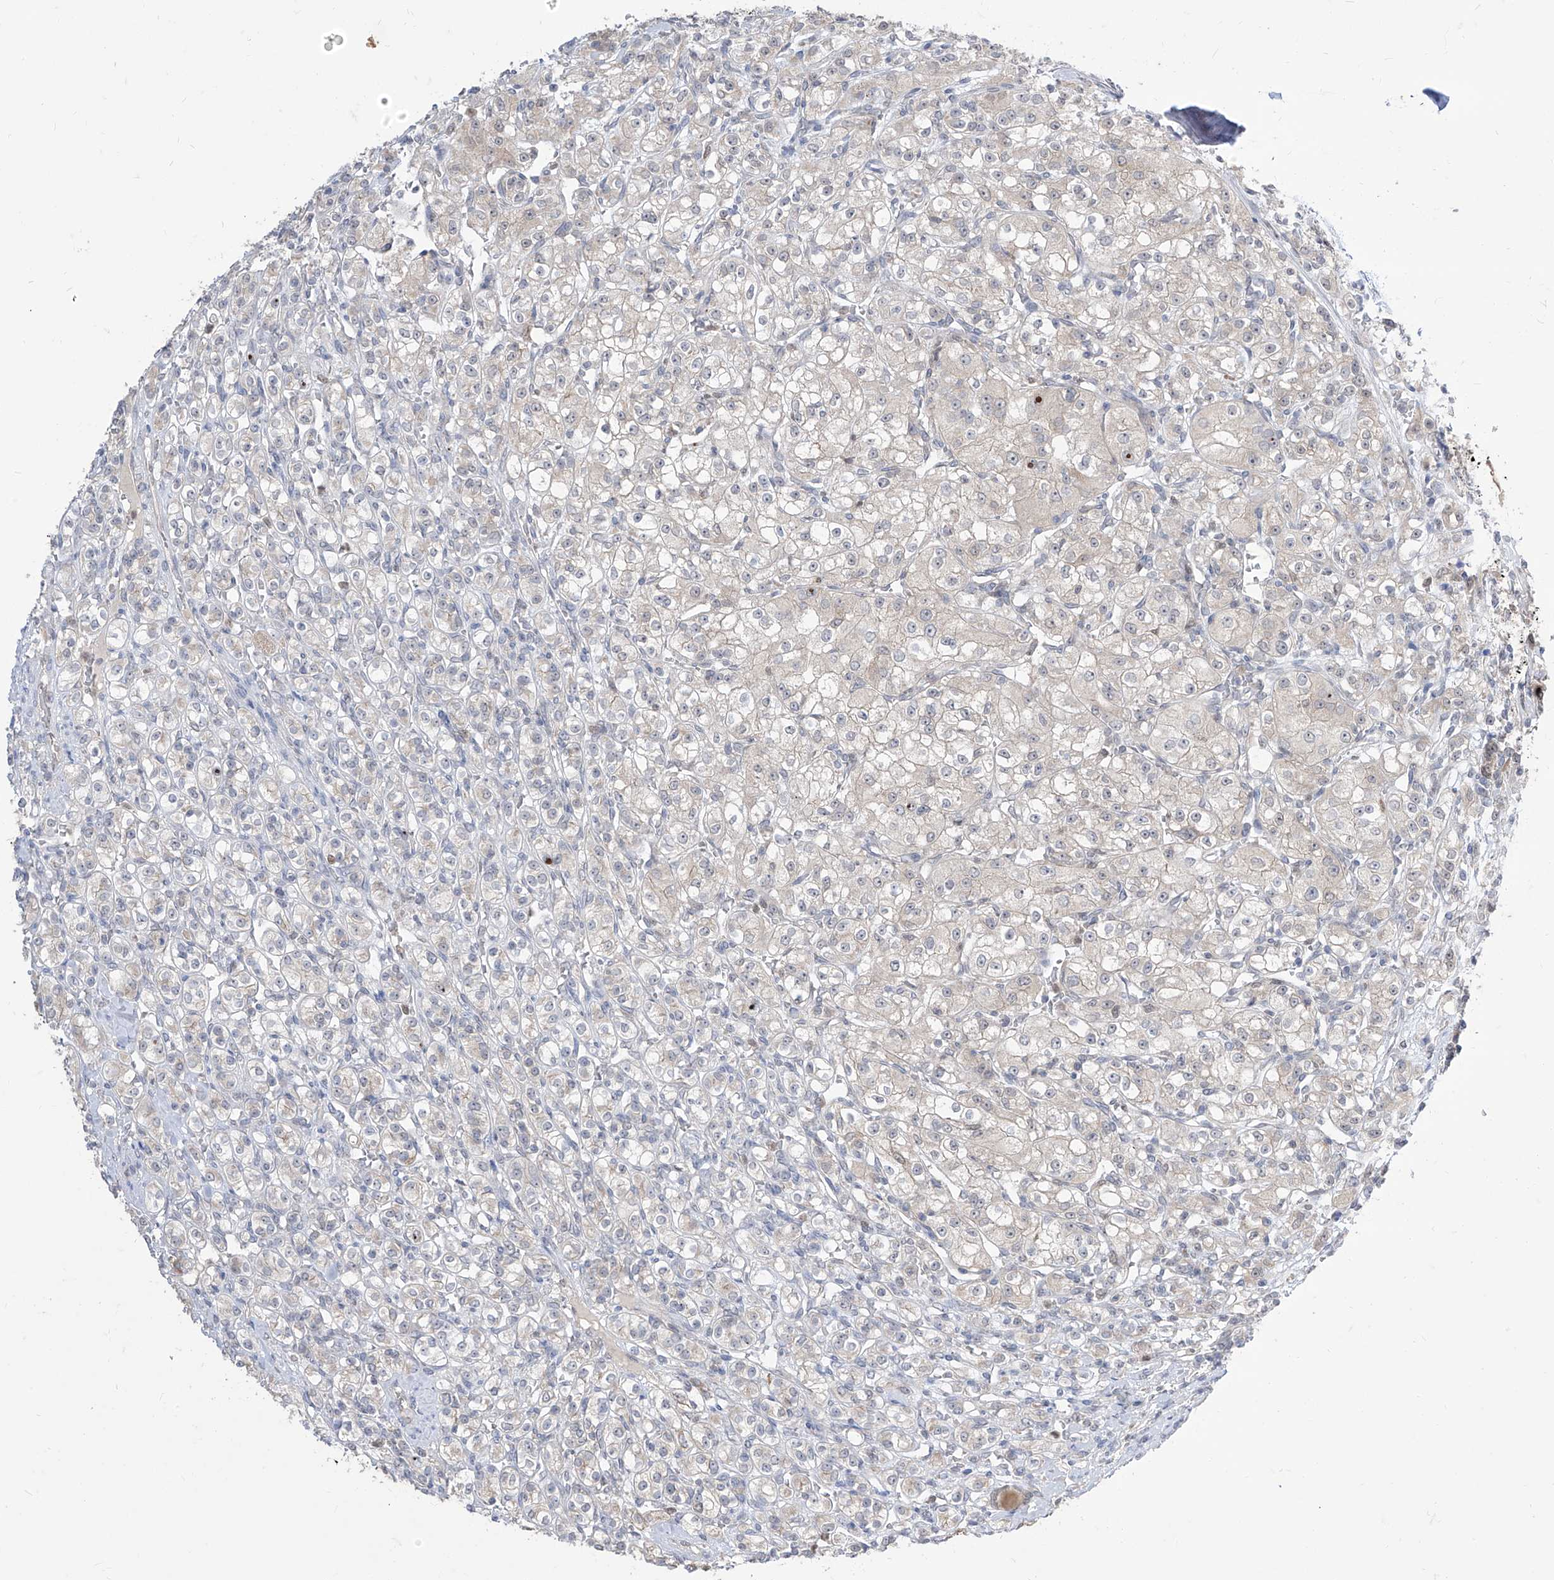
{"staining": {"intensity": "negative", "quantity": "none", "location": "none"}, "tissue": "renal cancer", "cell_type": "Tumor cells", "image_type": "cancer", "snomed": [{"axis": "morphology", "description": "Adenocarcinoma, NOS"}, {"axis": "topography", "description": "Kidney"}], "caption": "Immunohistochemistry (IHC) image of human renal cancer (adenocarcinoma) stained for a protein (brown), which shows no staining in tumor cells. (Stains: DAB (3,3'-diaminobenzidine) immunohistochemistry with hematoxylin counter stain, Microscopy: brightfield microscopy at high magnification).", "gene": "BROX", "patient": {"sex": "male", "age": 77}}